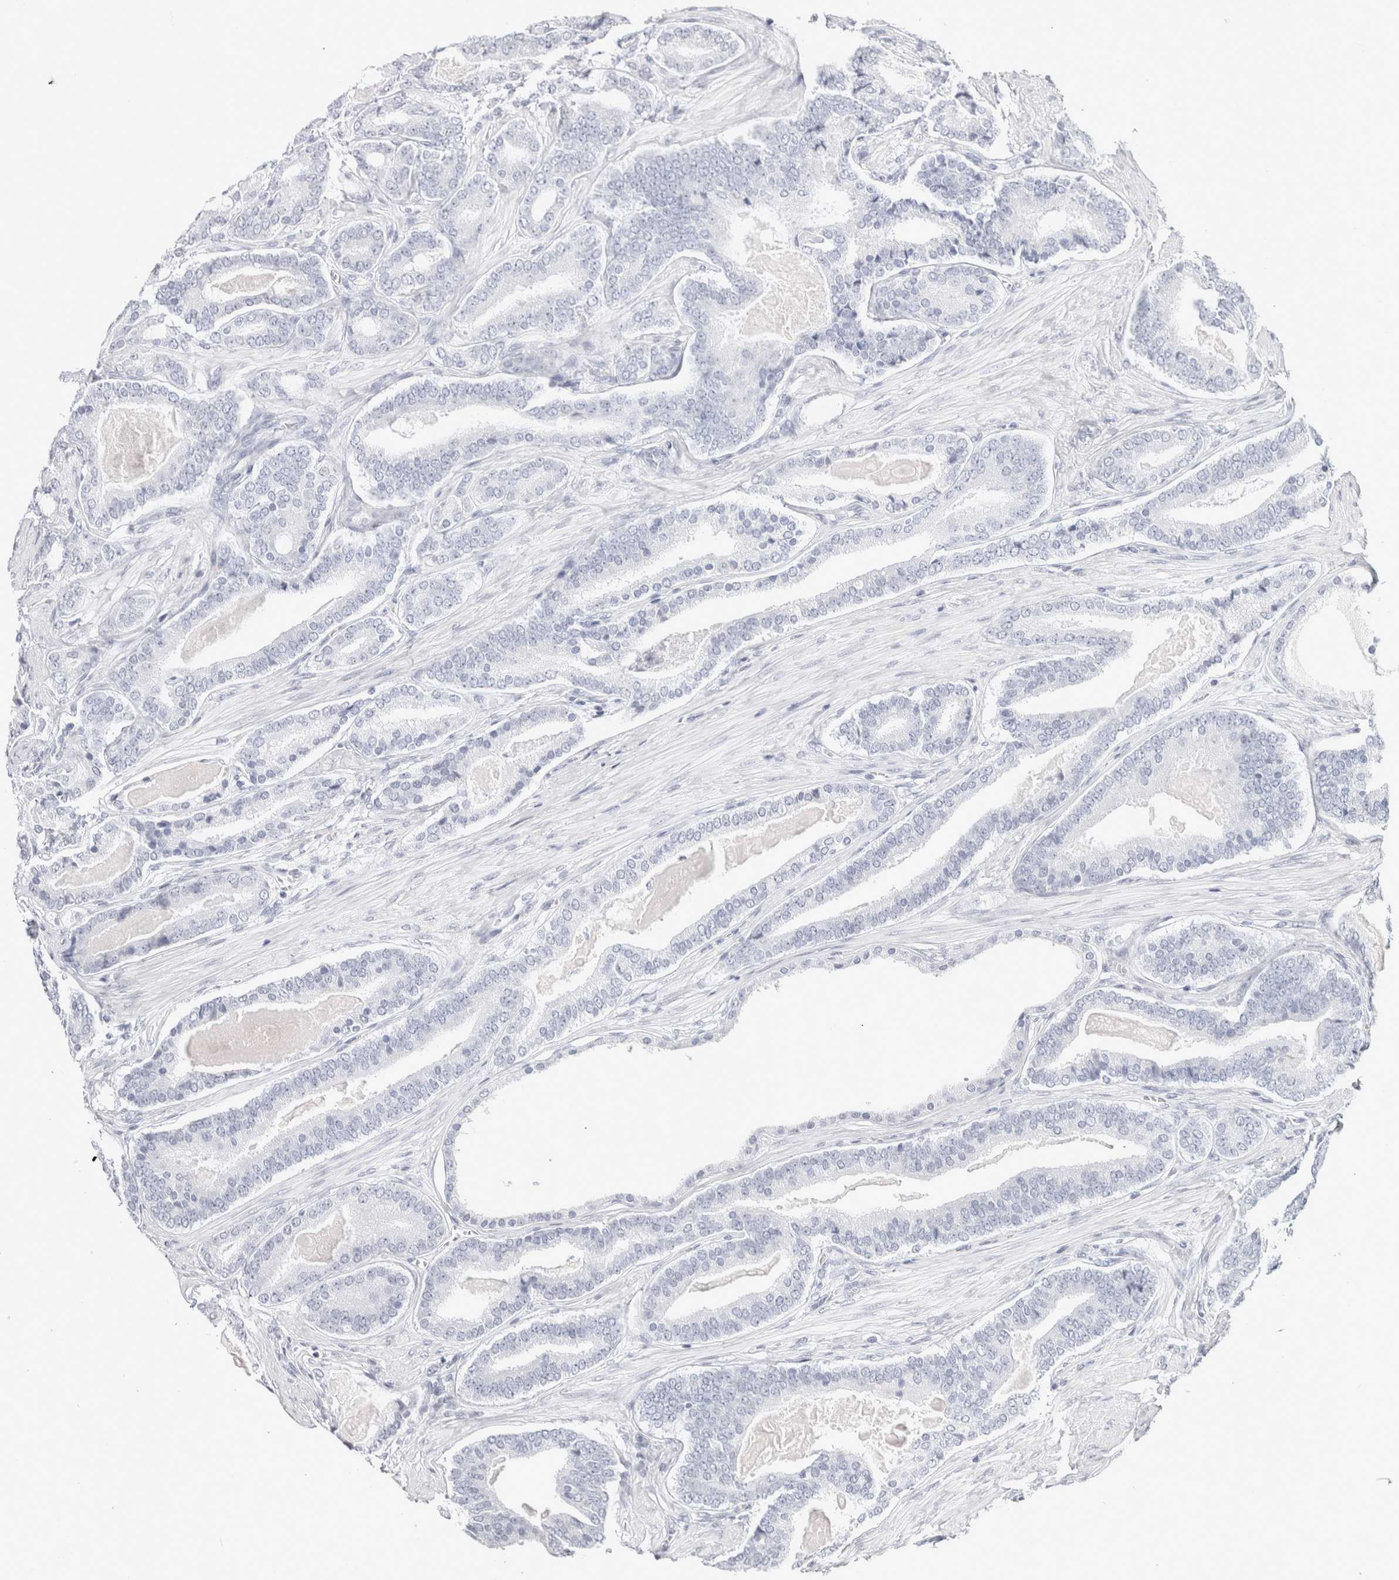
{"staining": {"intensity": "negative", "quantity": "none", "location": "none"}, "tissue": "prostate cancer", "cell_type": "Tumor cells", "image_type": "cancer", "snomed": [{"axis": "morphology", "description": "Adenocarcinoma, High grade"}, {"axis": "topography", "description": "Prostate"}], "caption": "This is a micrograph of immunohistochemistry staining of high-grade adenocarcinoma (prostate), which shows no staining in tumor cells.", "gene": "GARIN1A", "patient": {"sex": "male", "age": 60}}